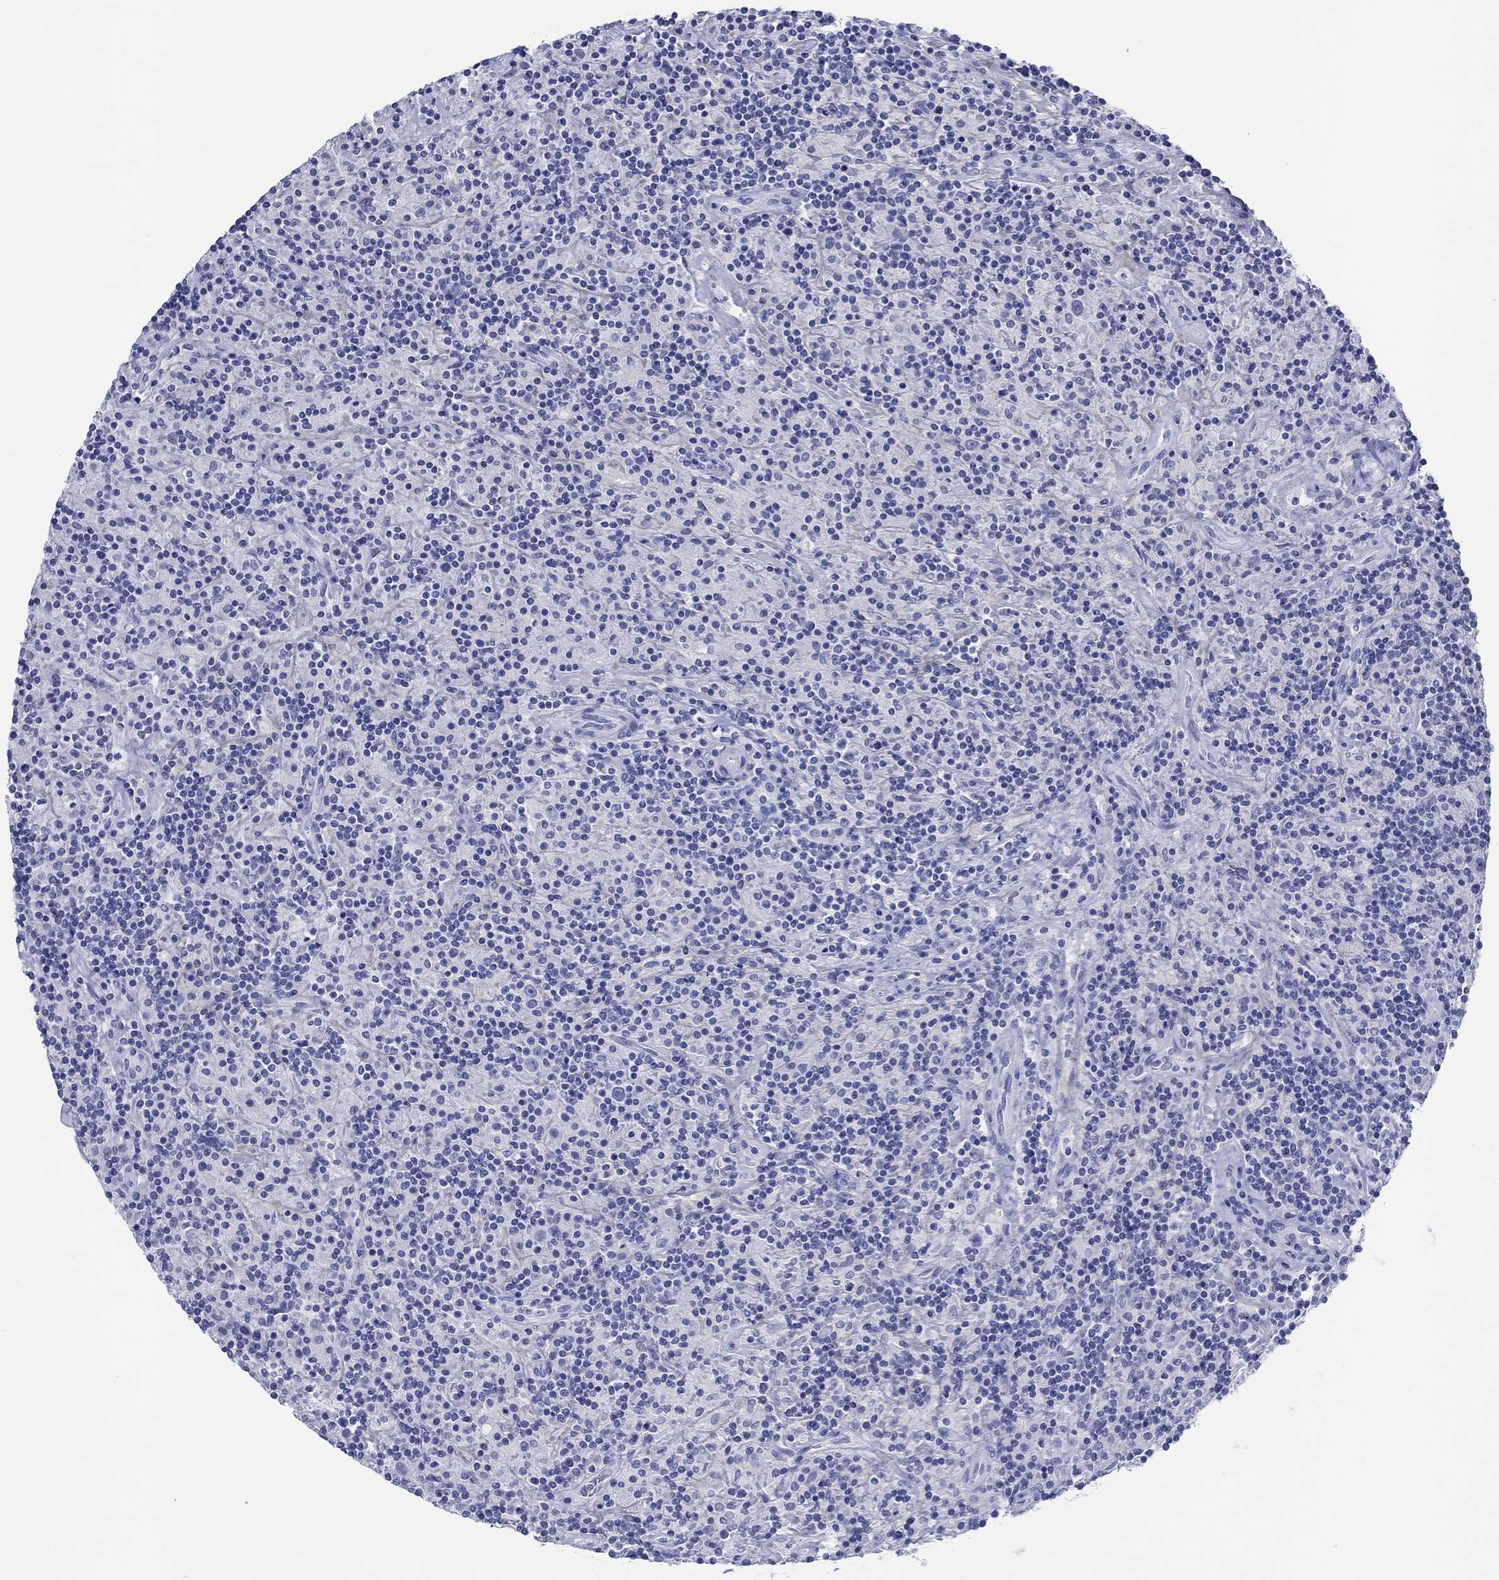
{"staining": {"intensity": "negative", "quantity": "none", "location": "none"}, "tissue": "lymphoma", "cell_type": "Tumor cells", "image_type": "cancer", "snomed": [{"axis": "morphology", "description": "Hodgkin's disease, NOS"}, {"axis": "topography", "description": "Lymph node"}], "caption": "IHC micrograph of Hodgkin's disease stained for a protein (brown), which demonstrates no staining in tumor cells.", "gene": "PDYN", "patient": {"sex": "male", "age": 70}}